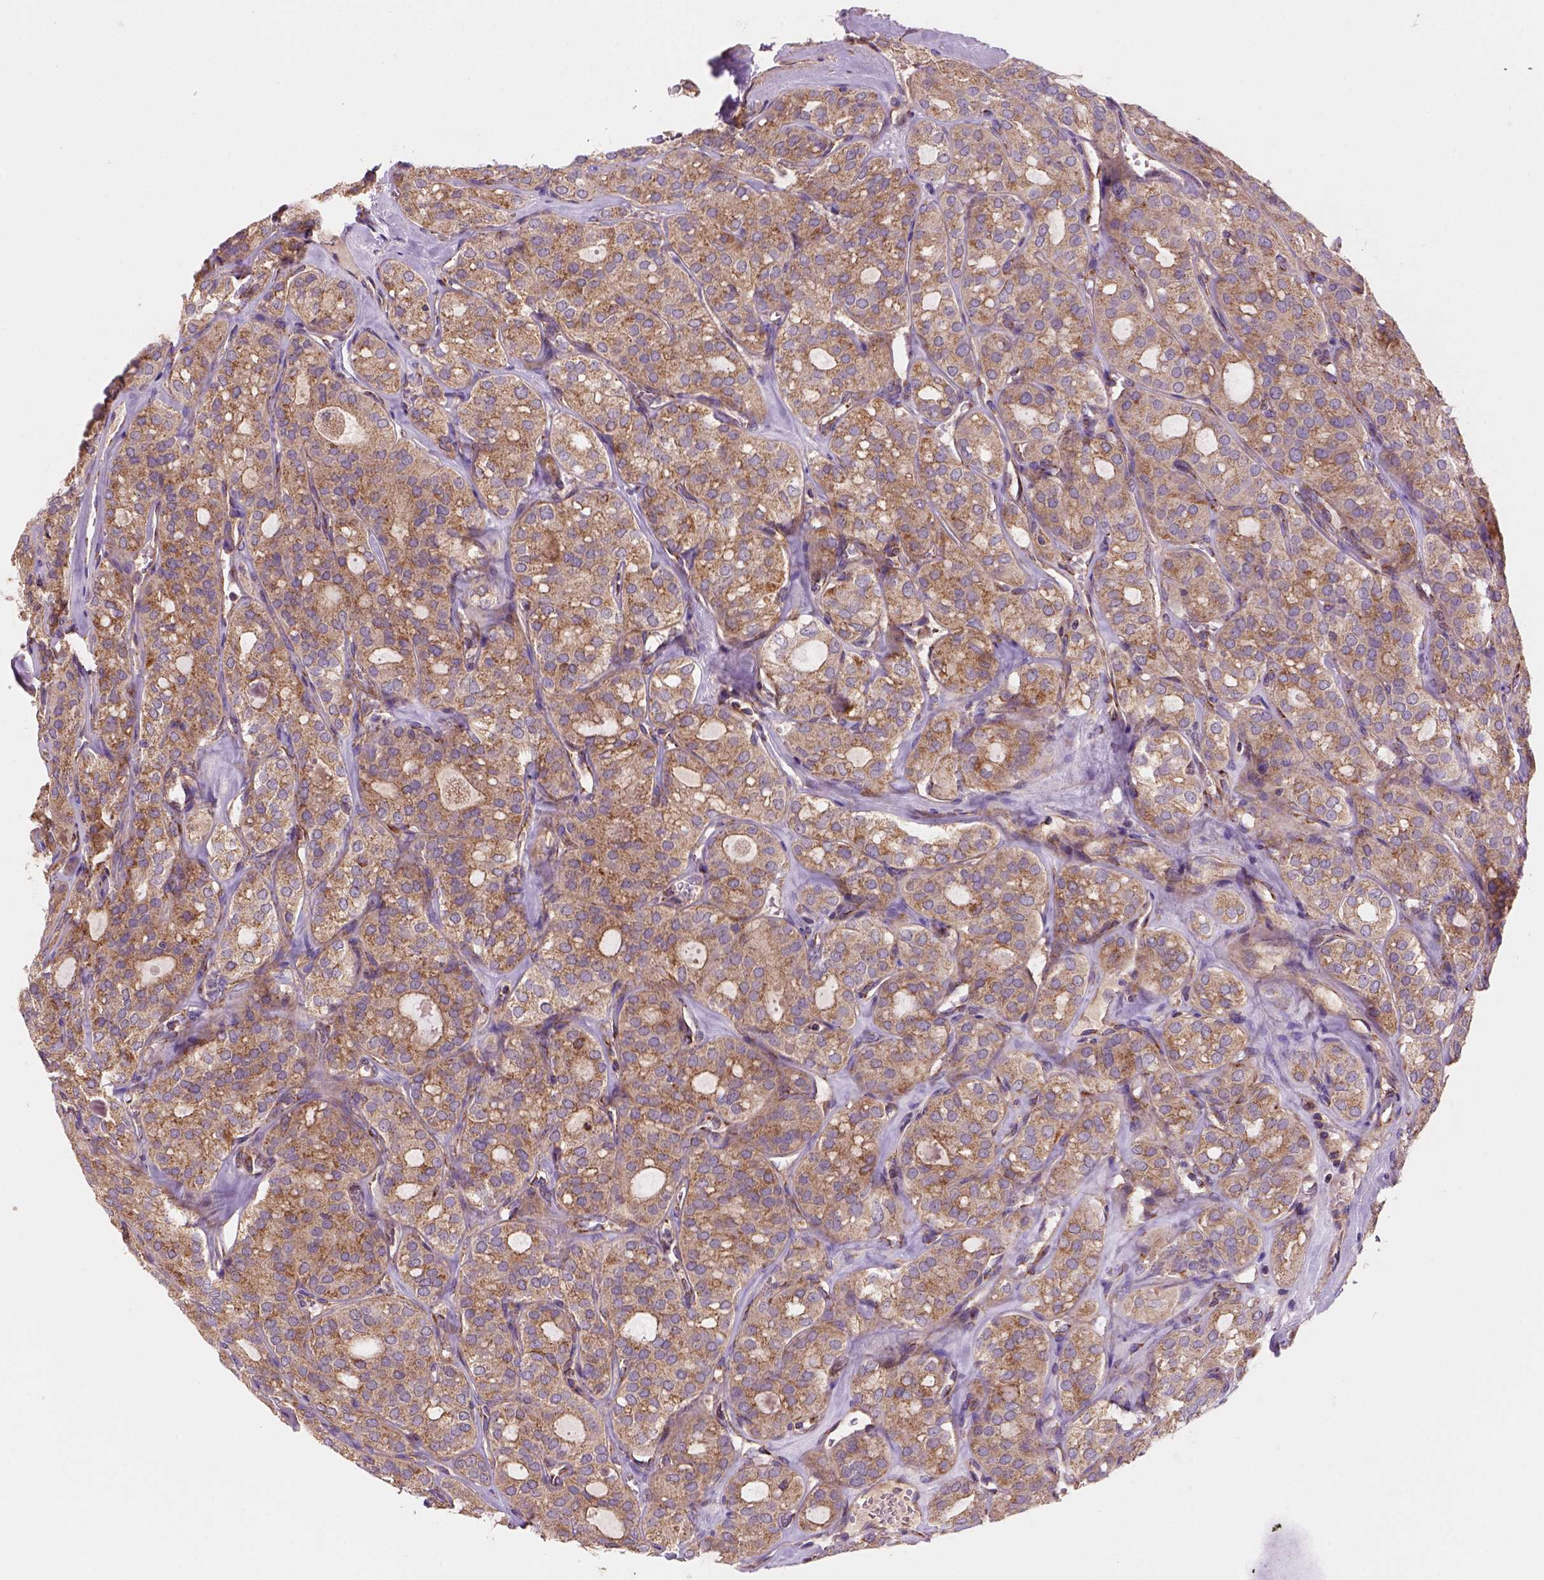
{"staining": {"intensity": "weak", "quantity": ">75%", "location": "cytoplasmic/membranous"}, "tissue": "thyroid cancer", "cell_type": "Tumor cells", "image_type": "cancer", "snomed": [{"axis": "morphology", "description": "Follicular adenoma carcinoma, NOS"}, {"axis": "topography", "description": "Thyroid gland"}], "caption": "Protein expression analysis of human thyroid follicular adenoma carcinoma reveals weak cytoplasmic/membranous expression in approximately >75% of tumor cells.", "gene": "WARS2", "patient": {"sex": "male", "age": 75}}